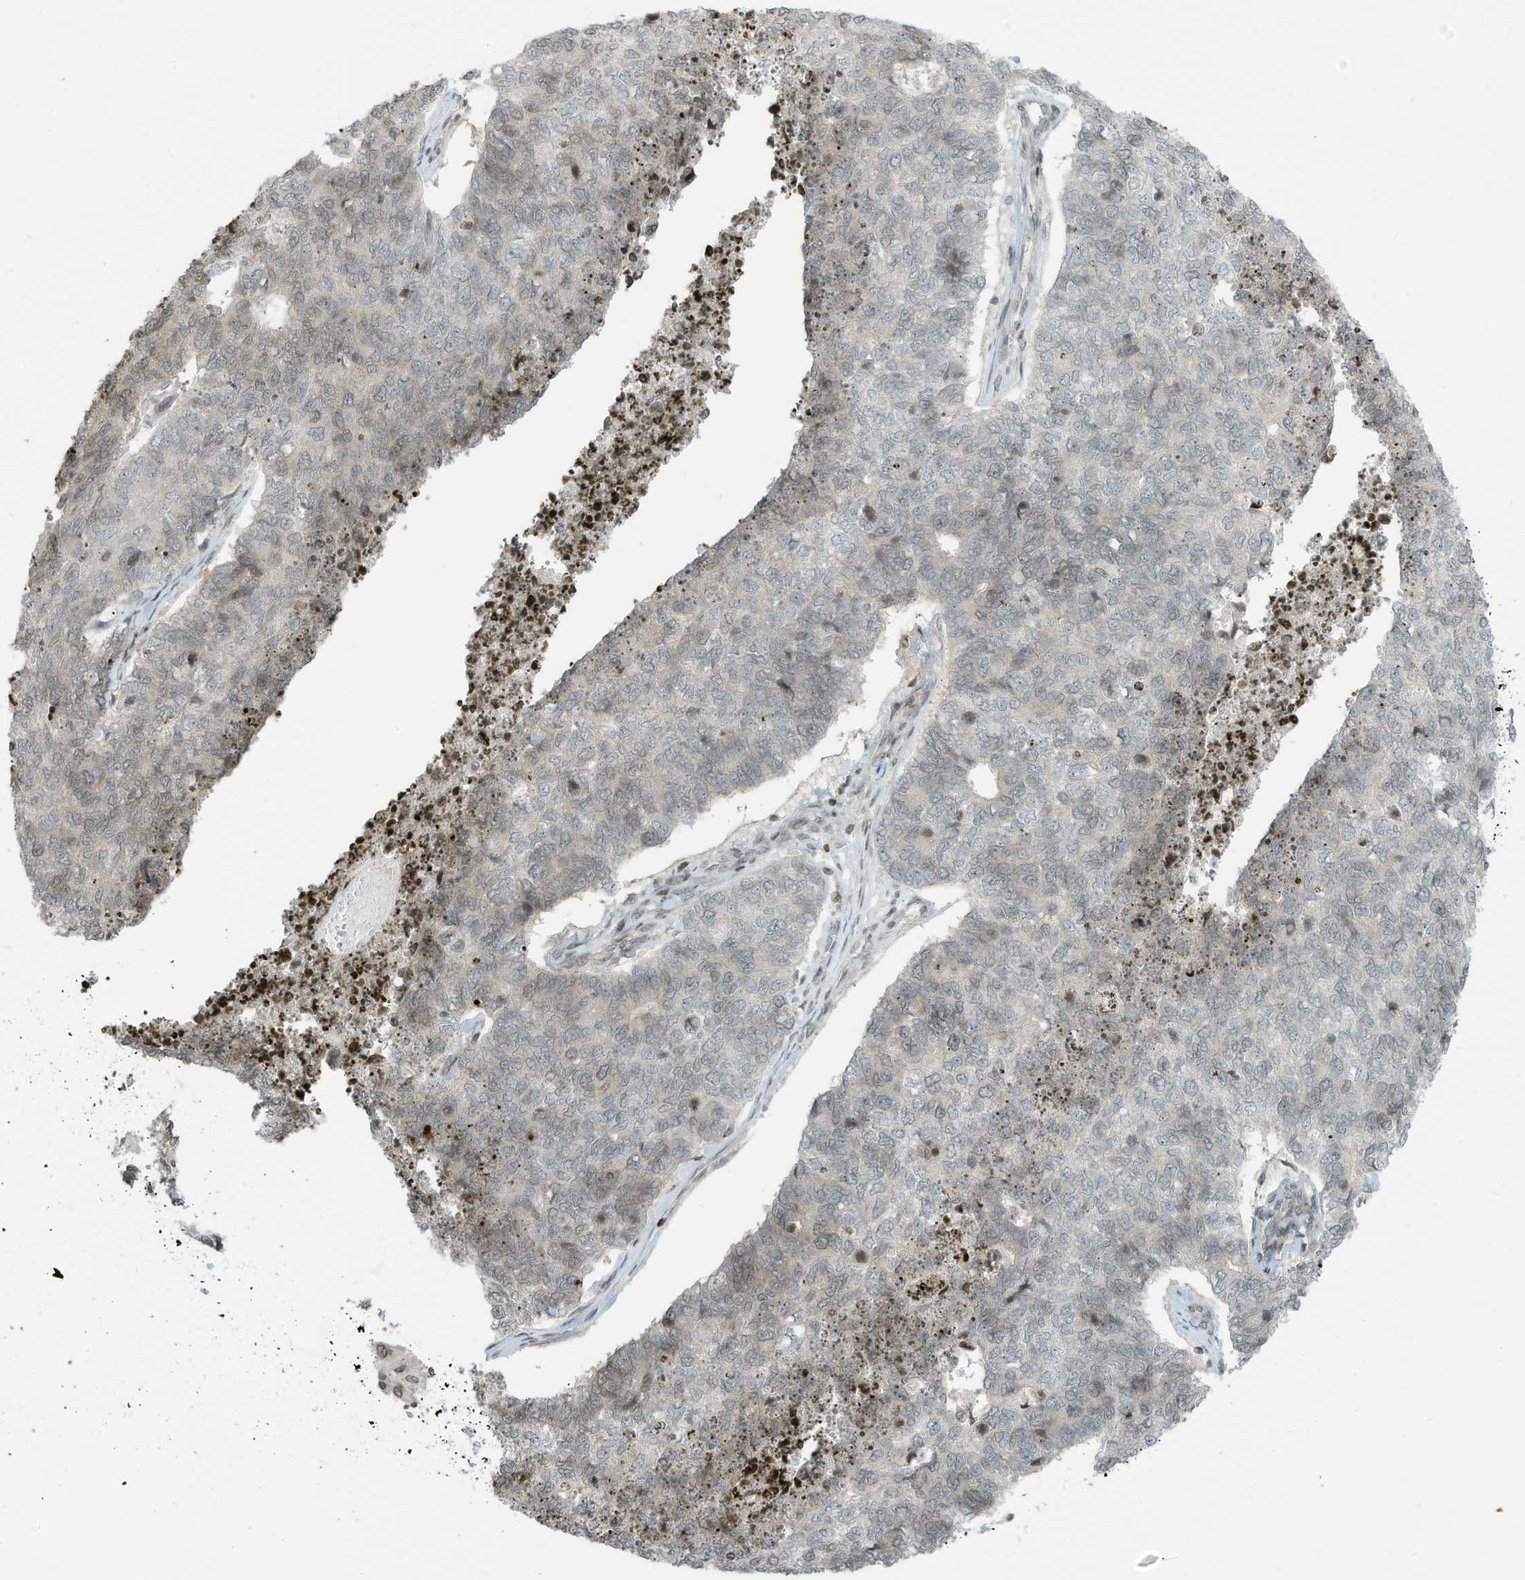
{"staining": {"intensity": "weak", "quantity": "<25%", "location": "nuclear"}, "tissue": "cervical cancer", "cell_type": "Tumor cells", "image_type": "cancer", "snomed": [{"axis": "morphology", "description": "Squamous cell carcinoma, NOS"}, {"axis": "topography", "description": "Cervix"}], "caption": "The photomicrograph shows no significant expression in tumor cells of cervical cancer.", "gene": "ADI1", "patient": {"sex": "female", "age": 63}}